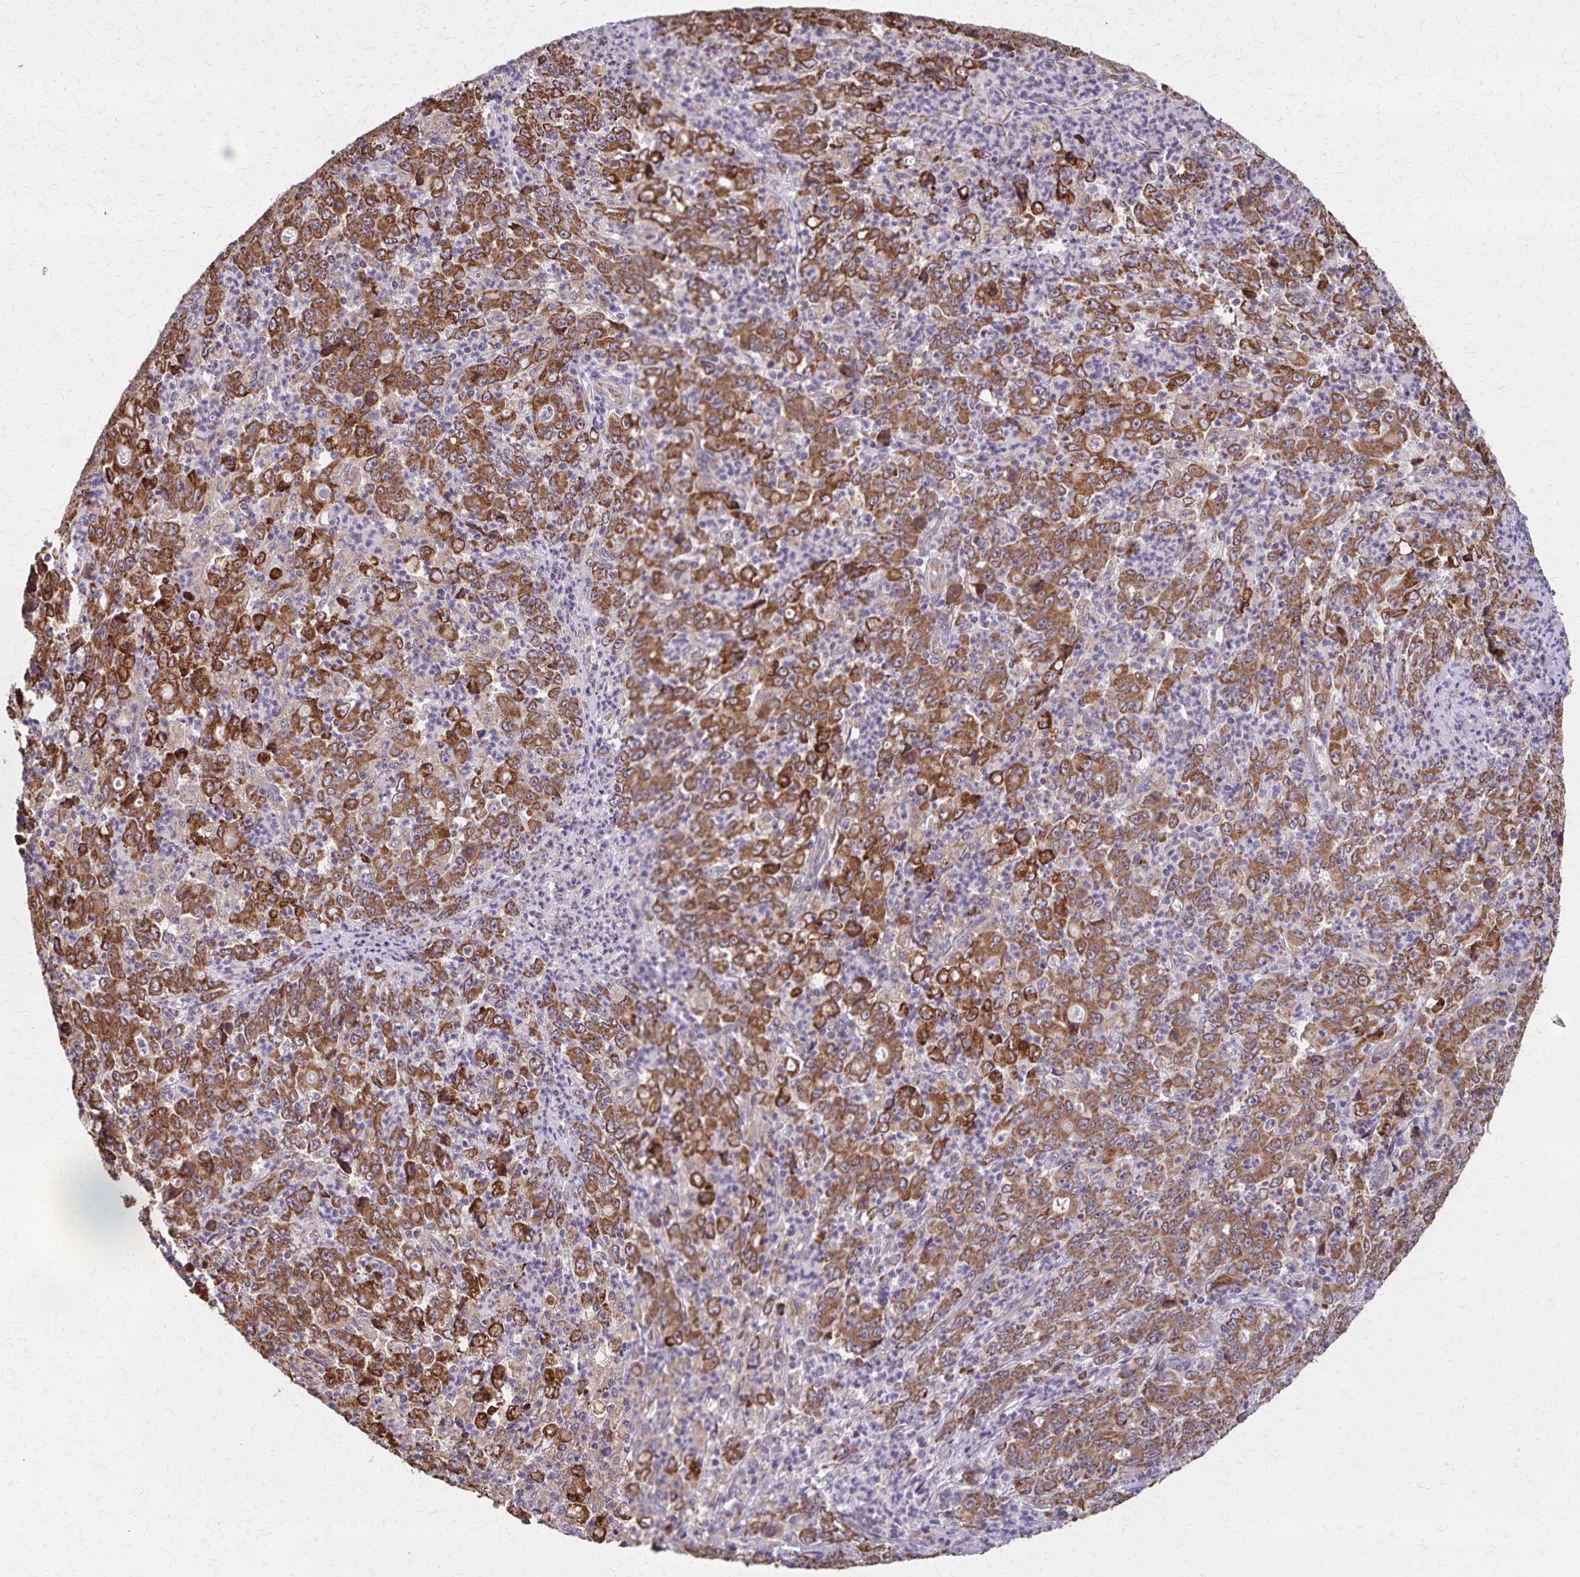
{"staining": {"intensity": "strong", "quantity": ">75%", "location": "cytoplasmic/membranous"}, "tissue": "stomach cancer", "cell_type": "Tumor cells", "image_type": "cancer", "snomed": [{"axis": "morphology", "description": "Adenocarcinoma, NOS"}, {"axis": "topography", "description": "Stomach, lower"}], "caption": "Brown immunohistochemical staining in human stomach adenocarcinoma shows strong cytoplasmic/membranous positivity in about >75% of tumor cells.", "gene": "RNF10", "patient": {"sex": "female", "age": 71}}